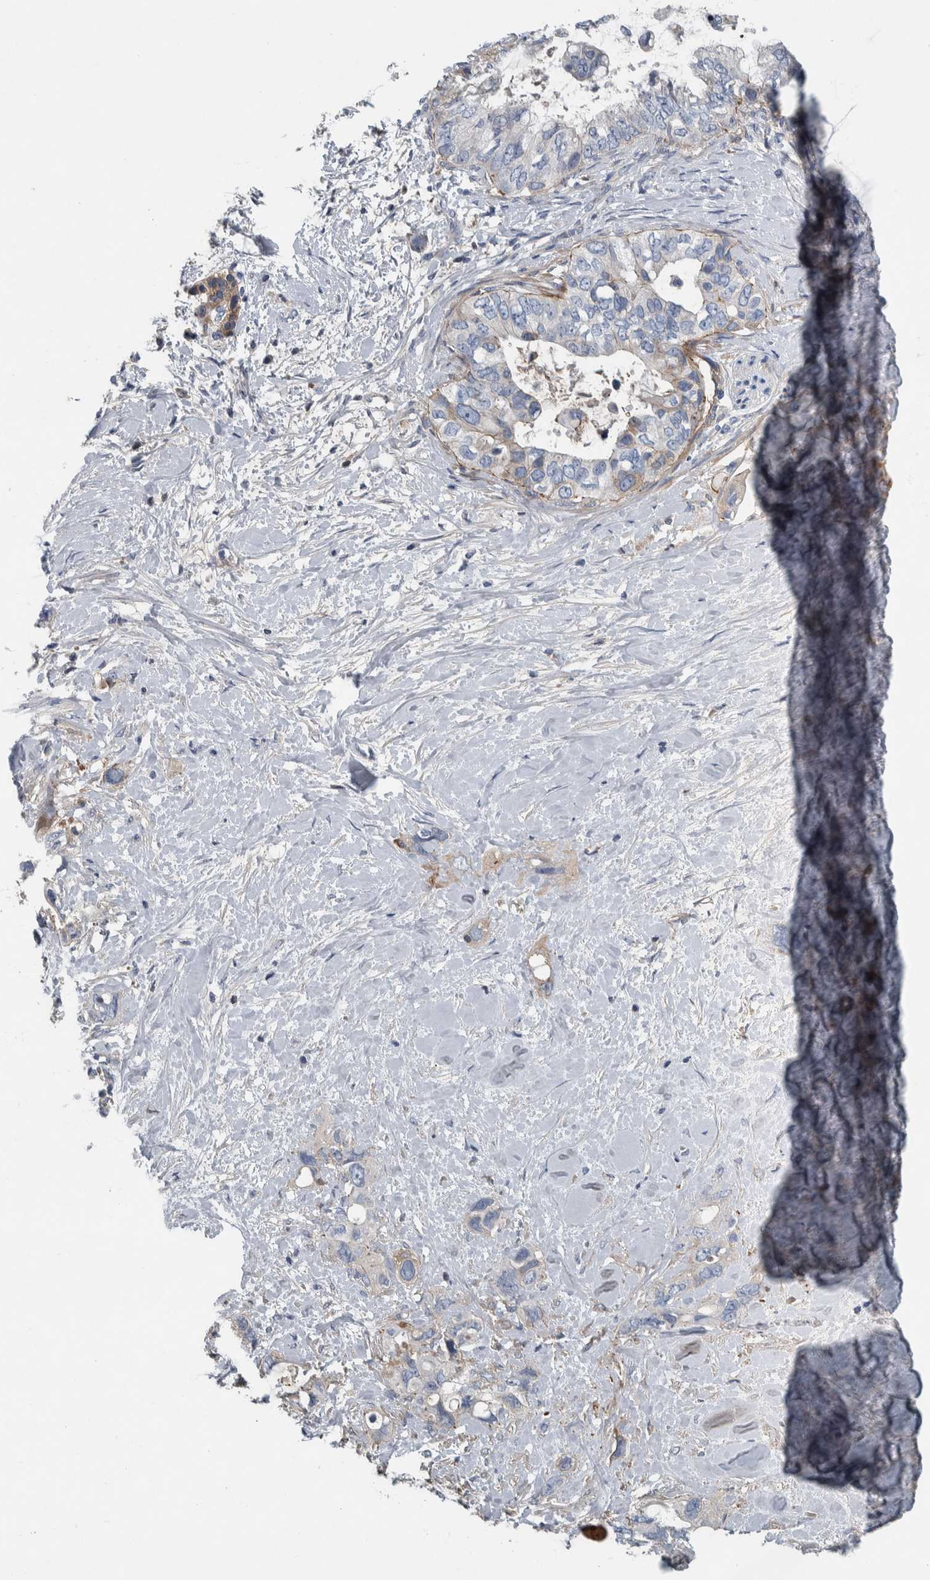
{"staining": {"intensity": "negative", "quantity": "none", "location": "none"}, "tissue": "pancreatic cancer", "cell_type": "Tumor cells", "image_type": "cancer", "snomed": [{"axis": "morphology", "description": "Adenocarcinoma, NOS"}, {"axis": "topography", "description": "Pancreas"}], "caption": "Pancreatic cancer (adenocarcinoma) was stained to show a protein in brown. There is no significant positivity in tumor cells. The staining is performed using DAB (3,3'-diaminobenzidine) brown chromogen with nuclei counter-stained in using hematoxylin.", "gene": "SERPINC1", "patient": {"sex": "female", "age": 56}}